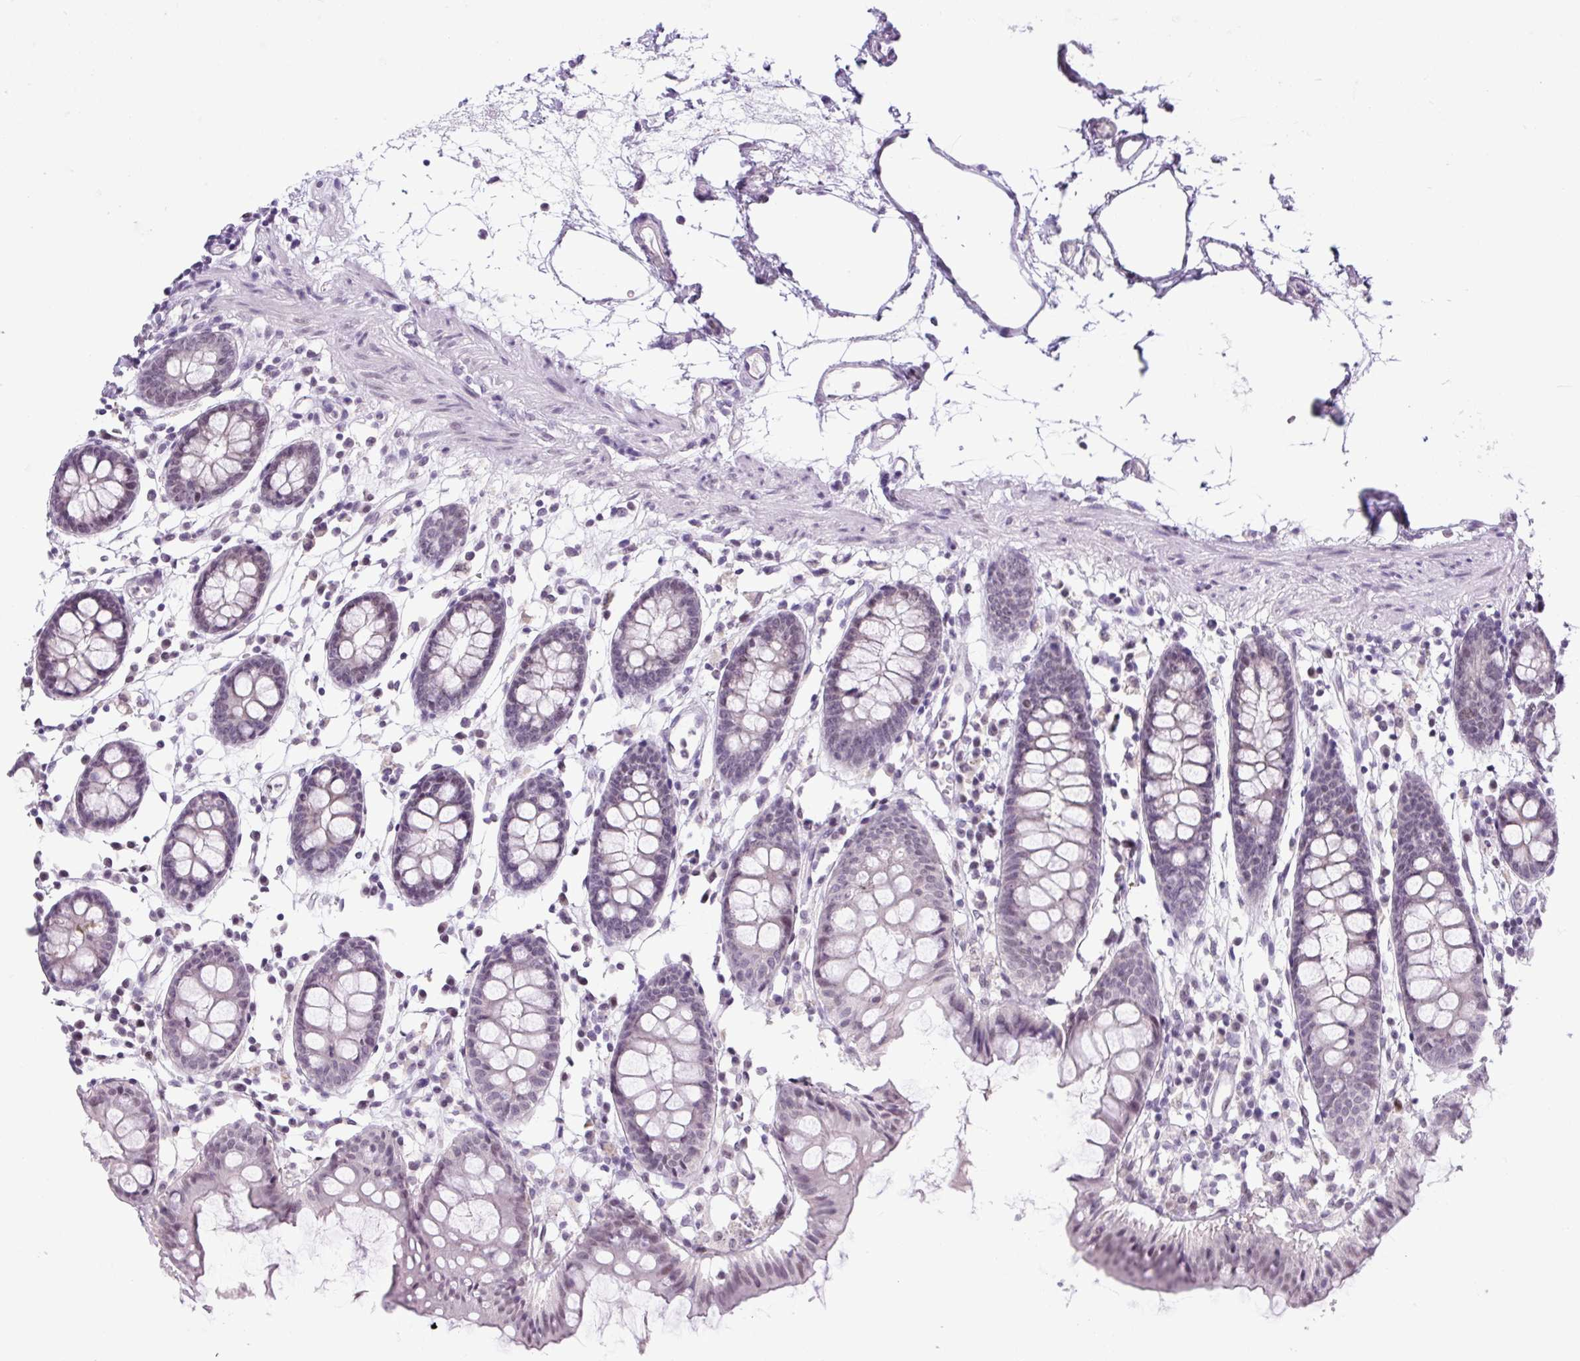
{"staining": {"intensity": "negative", "quantity": "none", "location": "none"}, "tissue": "colon", "cell_type": "Endothelial cells", "image_type": "normal", "snomed": [{"axis": "morphology", "description": "Normal tissue, NOS"}, {"axis": "topography", "description": "Colon"}], "caption": "Histopathology image shows no protein positivity in endothelial cells of benign colon. (Brightfield microscopy of DAB (3,3'-diaminobenzidine) immunohistochemistry at high magnification).", "gene": "RYBP", "patient": {"sex": "female", "age": 84}}